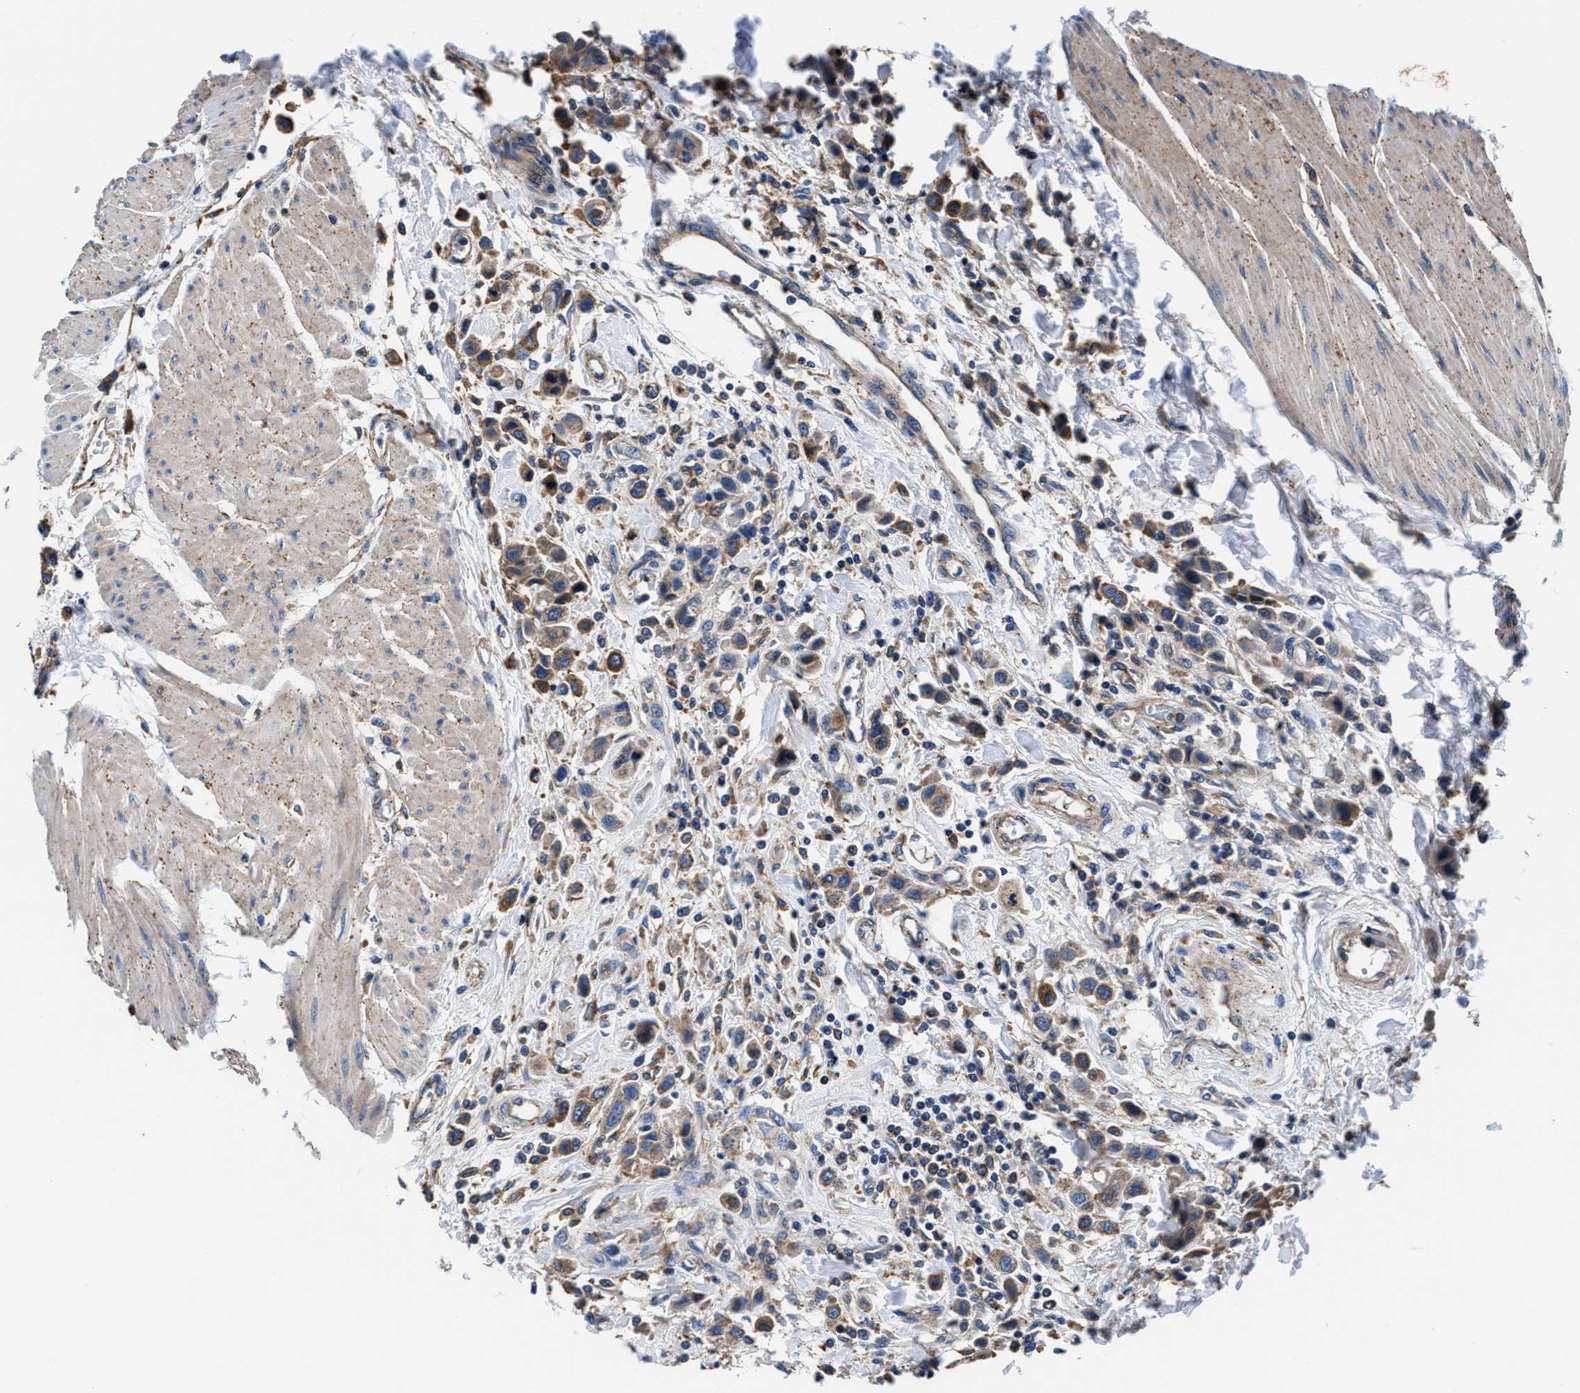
{"staining": {"intensity": "weak", "quantity": ">75%", "location": "cytoplasmic/membranous"}, "tissue": "urothelial cancer", "cell_type": "Tumor cells", "image_type": "cancer", "snomed": [{"axis": "morphology", "description": "Urothelial carcinoma, High grade"}, {"axis": "topography", "description": "Urinary bladder"}], "caption": "This is an image of IHC staining of urothelial carcinoma (high-grade), which shows weak staining in the cytoplasmic/membranous of tumor cells.", "gene": "PPP1R9B", "patient": {"sex": "male", "age": 50}}